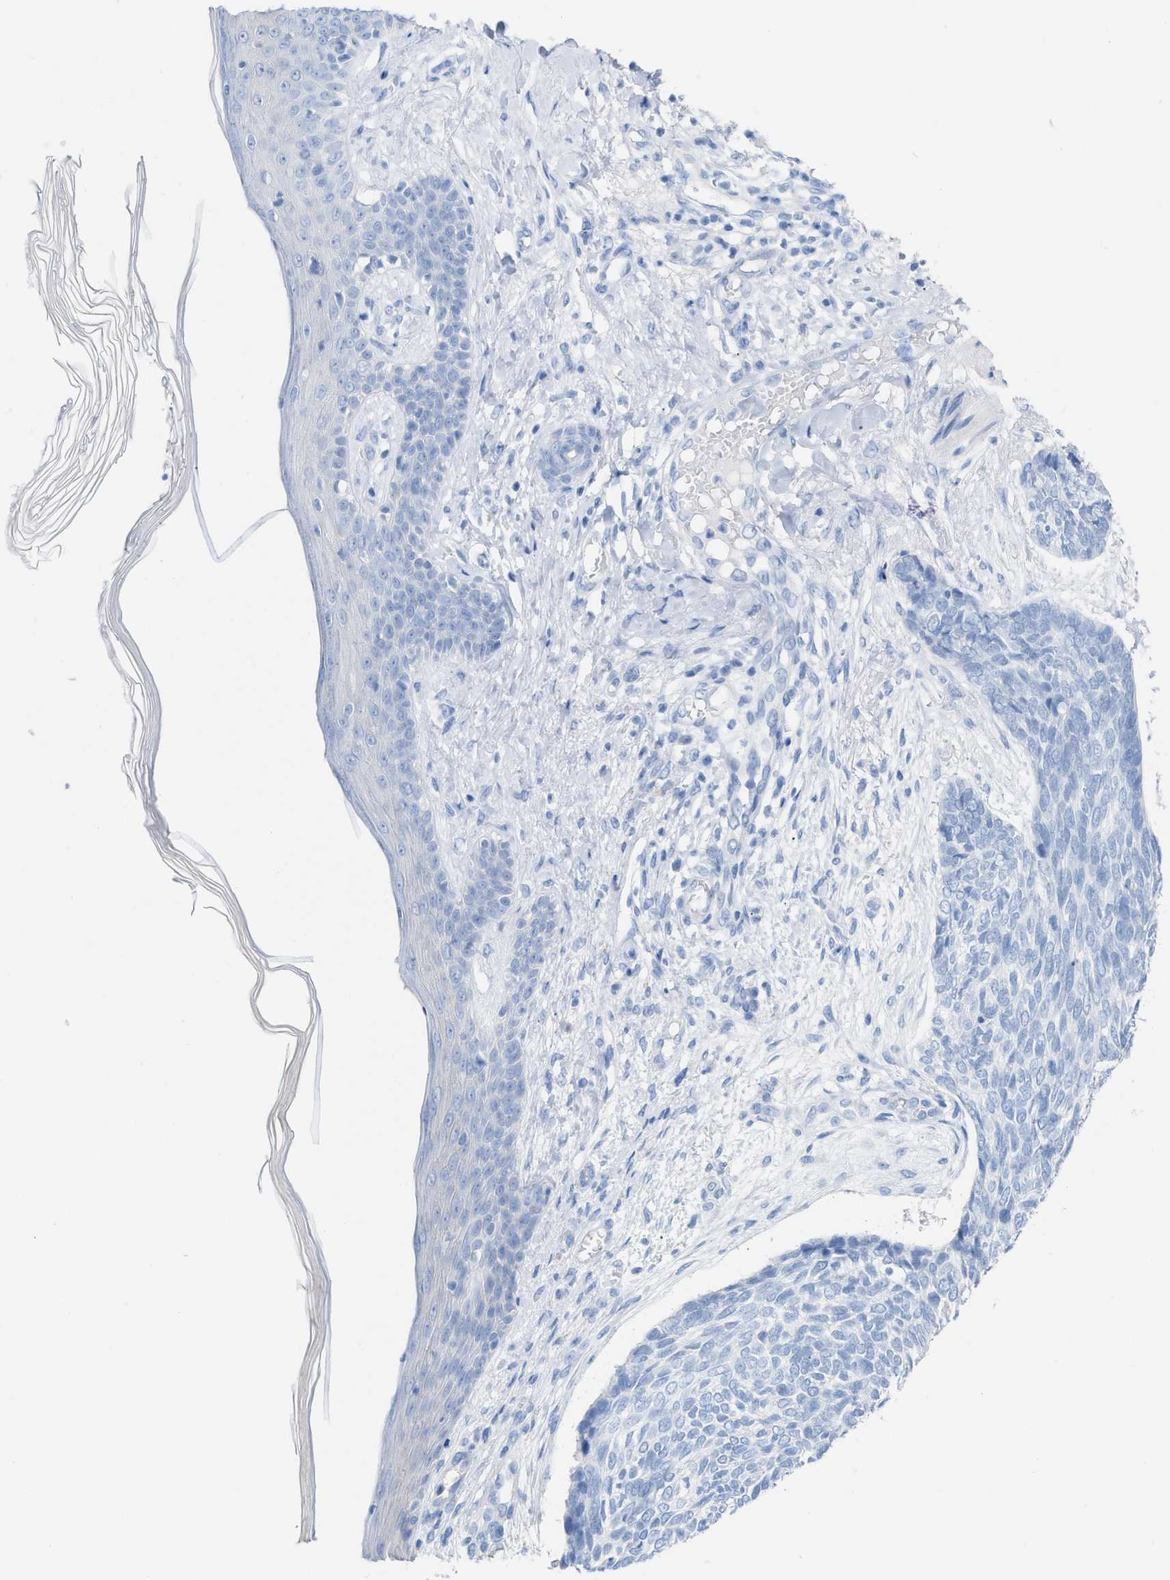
{"staining": {"intensity": "negative", "quantity": "none", "location": "none"}, "tissue": "skin cancer", "cell_type": "Tumor cells", "image_type": "cancer", "snomed": [{"axis": "morphology", "description": "Basal cell carcinoma"}, {"axis": "topography", "description": "Skin"}], "caption": "Tumor cells show no significant protein expression in skin cancer (basal cell carcinoma).", "gene": "CPA1", "patient": {"sex": "female", "age": 84}}